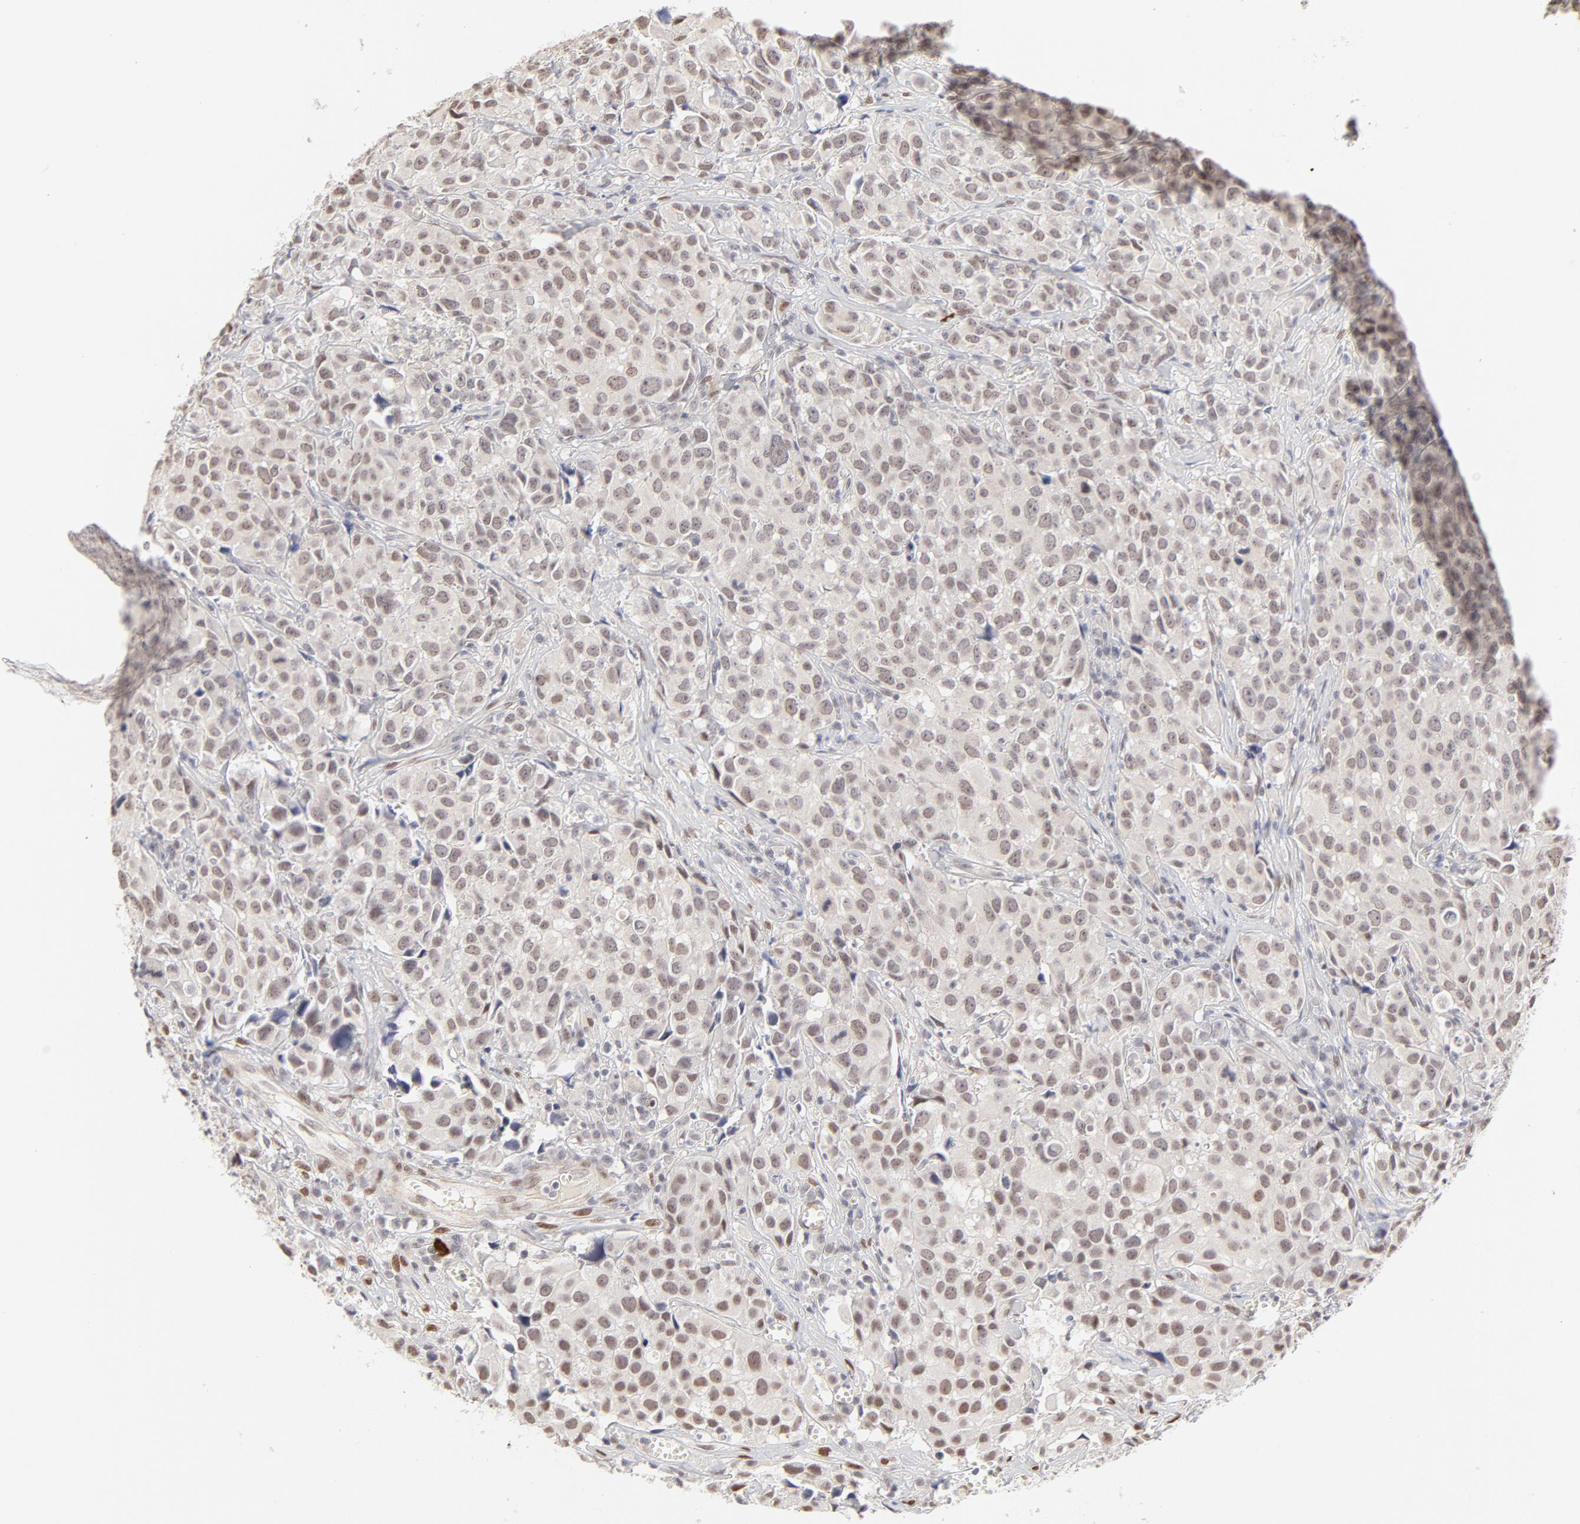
{"staining": {"intensity": "weak", "quantity": "<25%", "location": "nuclear"}, "tissue": "urothelial cancer", "cell_type": "Tumor cells", "image_type": "cancer", "snomed": [{"axis": "morphology", "description": "Urothelial carcinoma, High grade"}, {"axis": "topography", "description": "Urinary bladder"}], "caption": "Tumor cells are negative for protein expression in human urothelial cancer. Nuclei are stained in blue.", "gene": "PBX3", "patient": {"sex": "female", "age": 75}}